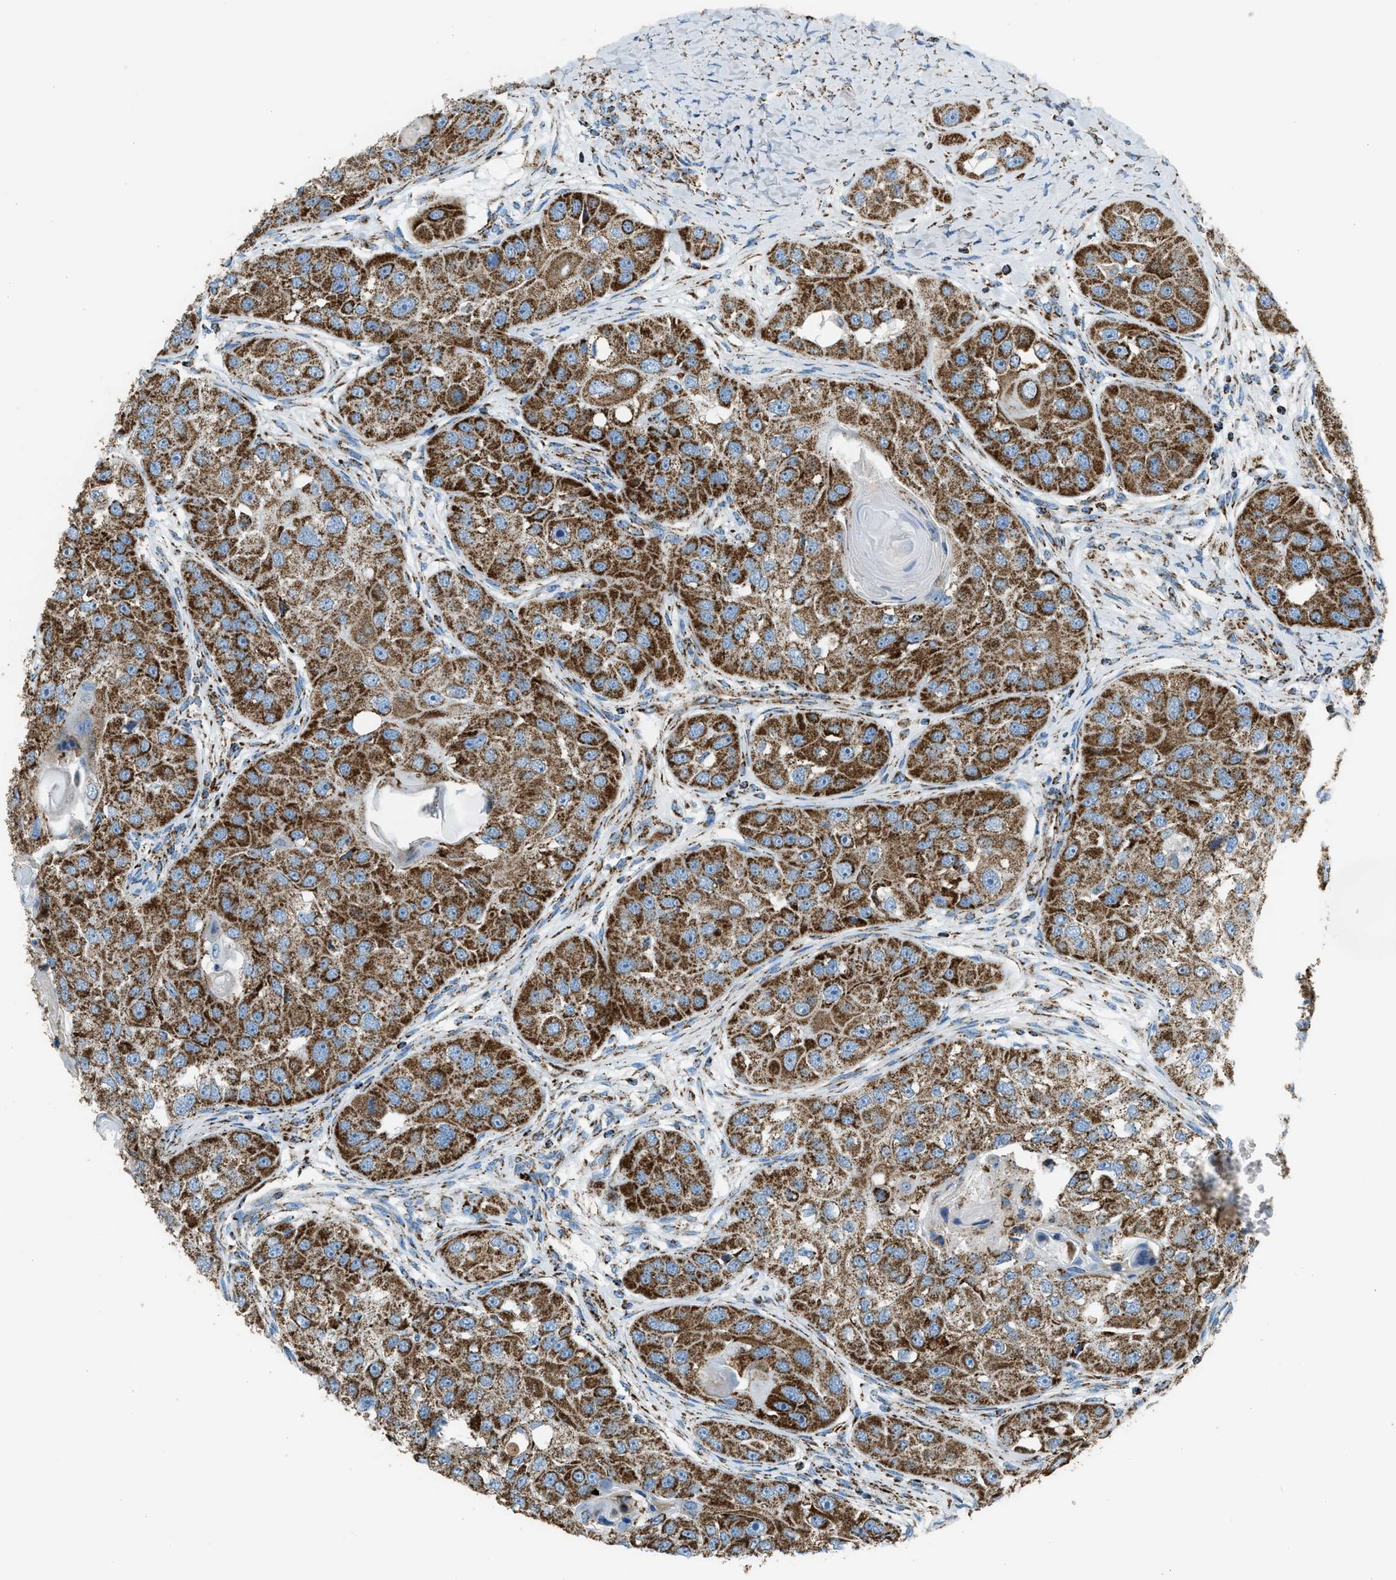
{"staining": {"intensity": "strong", "quantity": ">75%", "location": "cytoplasmic/membranous"}, "tissue": "head and neck cancer", "cell_type": "Tumor cells", "image_type": "cancer", "snomed": [{"axis": "morphology", "description": "Normal tissue, NOS"}, {"axis": "morphology", "description": "Squamous cell carcinoma, NOS"}, {"axis": "topography", "description": "Skeletal muscle"}, {"axis": "topography", "description": "Head-Neck"}], "caption": "Immunohistochemistry (IHC) micrograph of neoplastic tissue: head and neck cancer (squamous cell carcinoma) stained using immunohistochemistry (IHC) reveals high levels of strong protein expression localized specifically in the cytoplasmic/membranous of tumor cells, appearing as a cytoplasmic/membranous brown color.", "gene": "MDH2", "patient": {"sex": "male", "age": 51}}